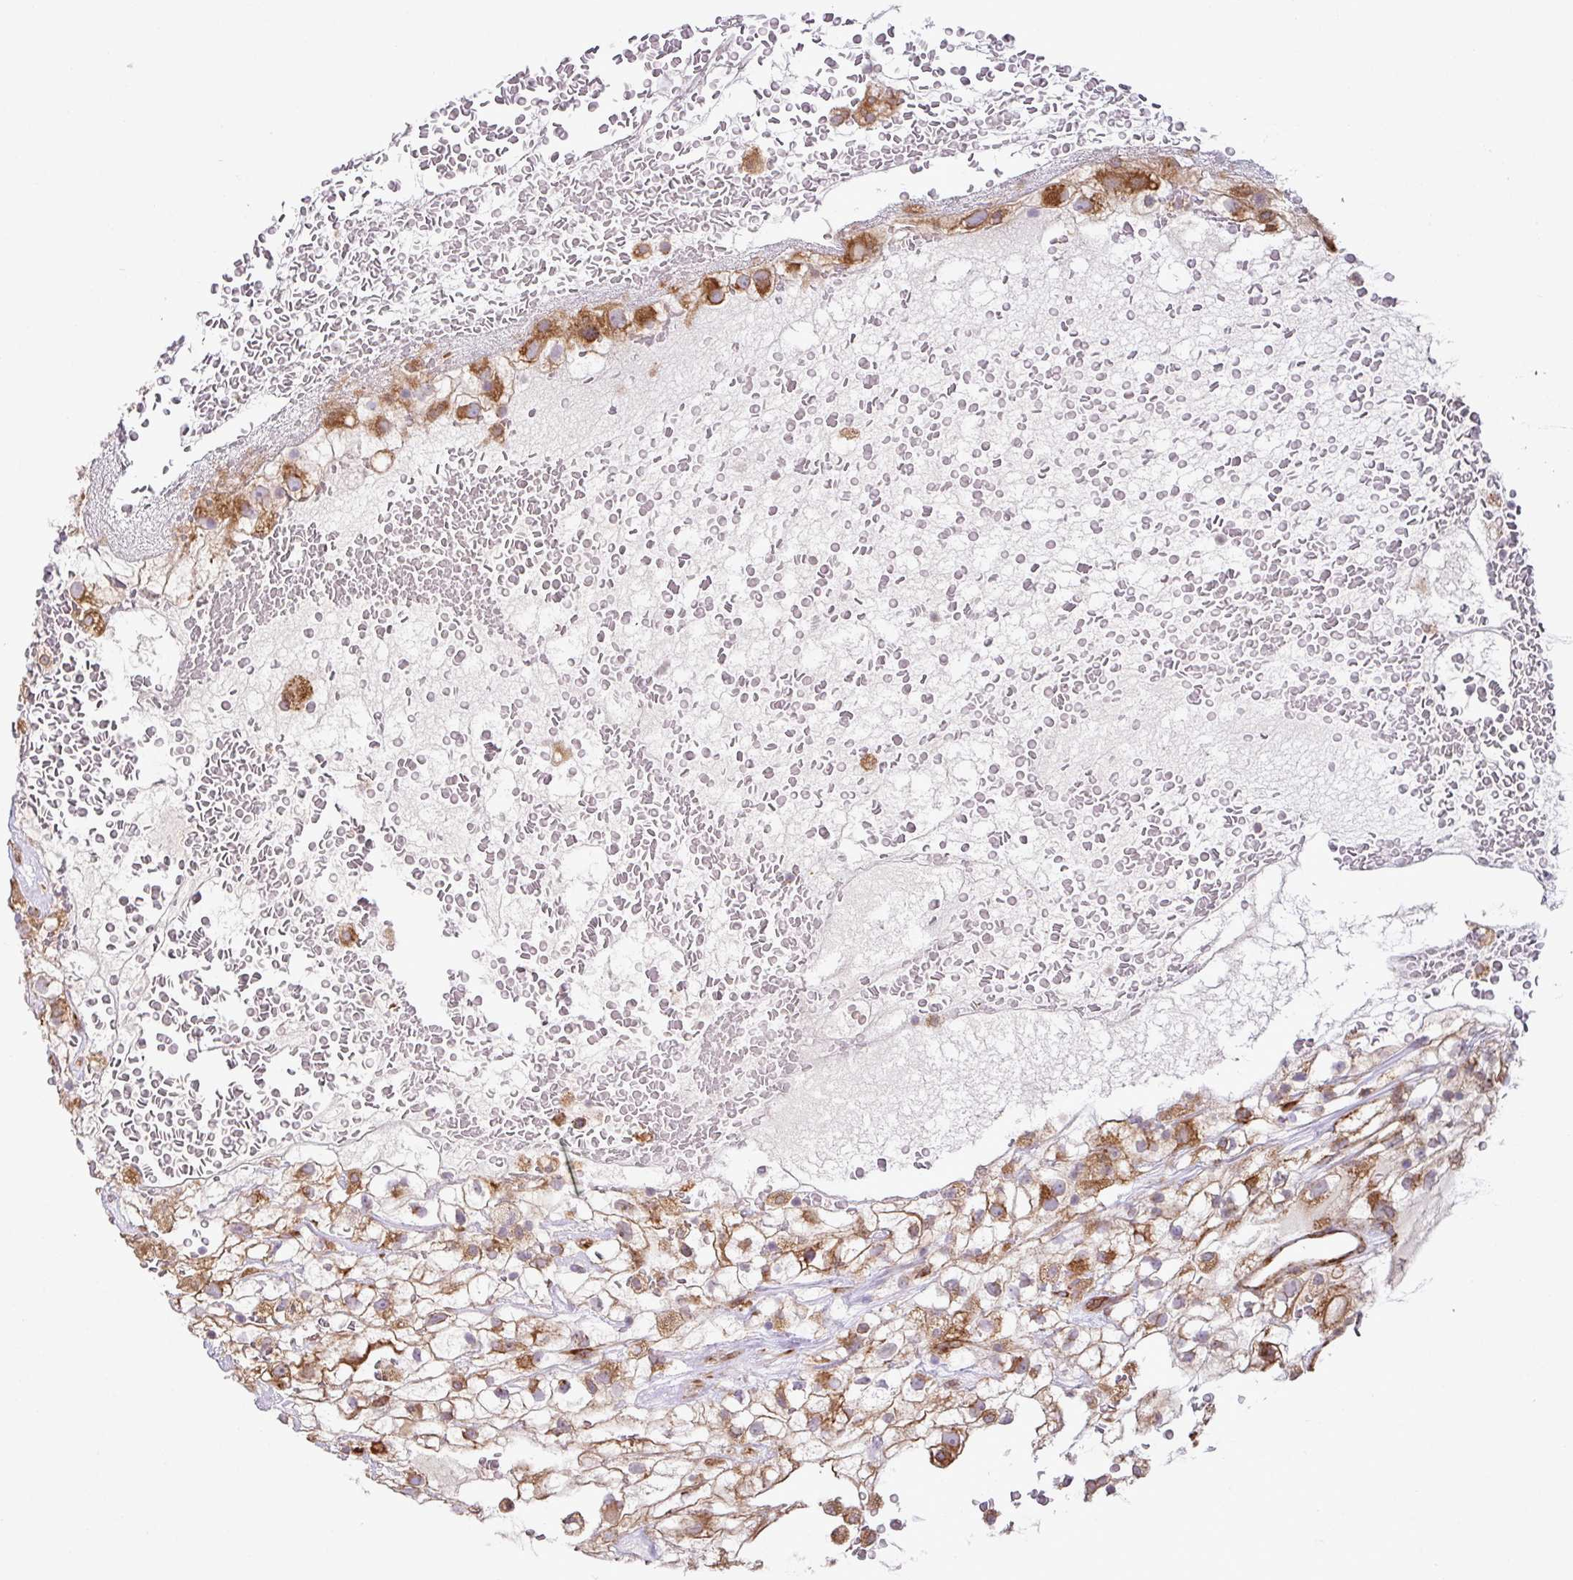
{"staining": {"intensity": "moderate", "quantity": ">75%", "location": "cytoplasmic/membranous"}, "tissue": "renal cancer", "cell_type": "Tumor cells", "image_type": "cancer", "snomed": [{"axis": "morphology", "description": "Adenocarcinoma, NOS"}, {"axis": "topography", "description": "Kidney"}], "caption": "Immunohistochemistry (IHC) photomicrograph of renal cancer stained for a protein (brown), which exhibits medium levels of moderate cytoplasmic/membranous staining in approximately >75% of tumor cells.", "gene": "SLC39A7", "patient": {"sex": "male", "age": 59}}